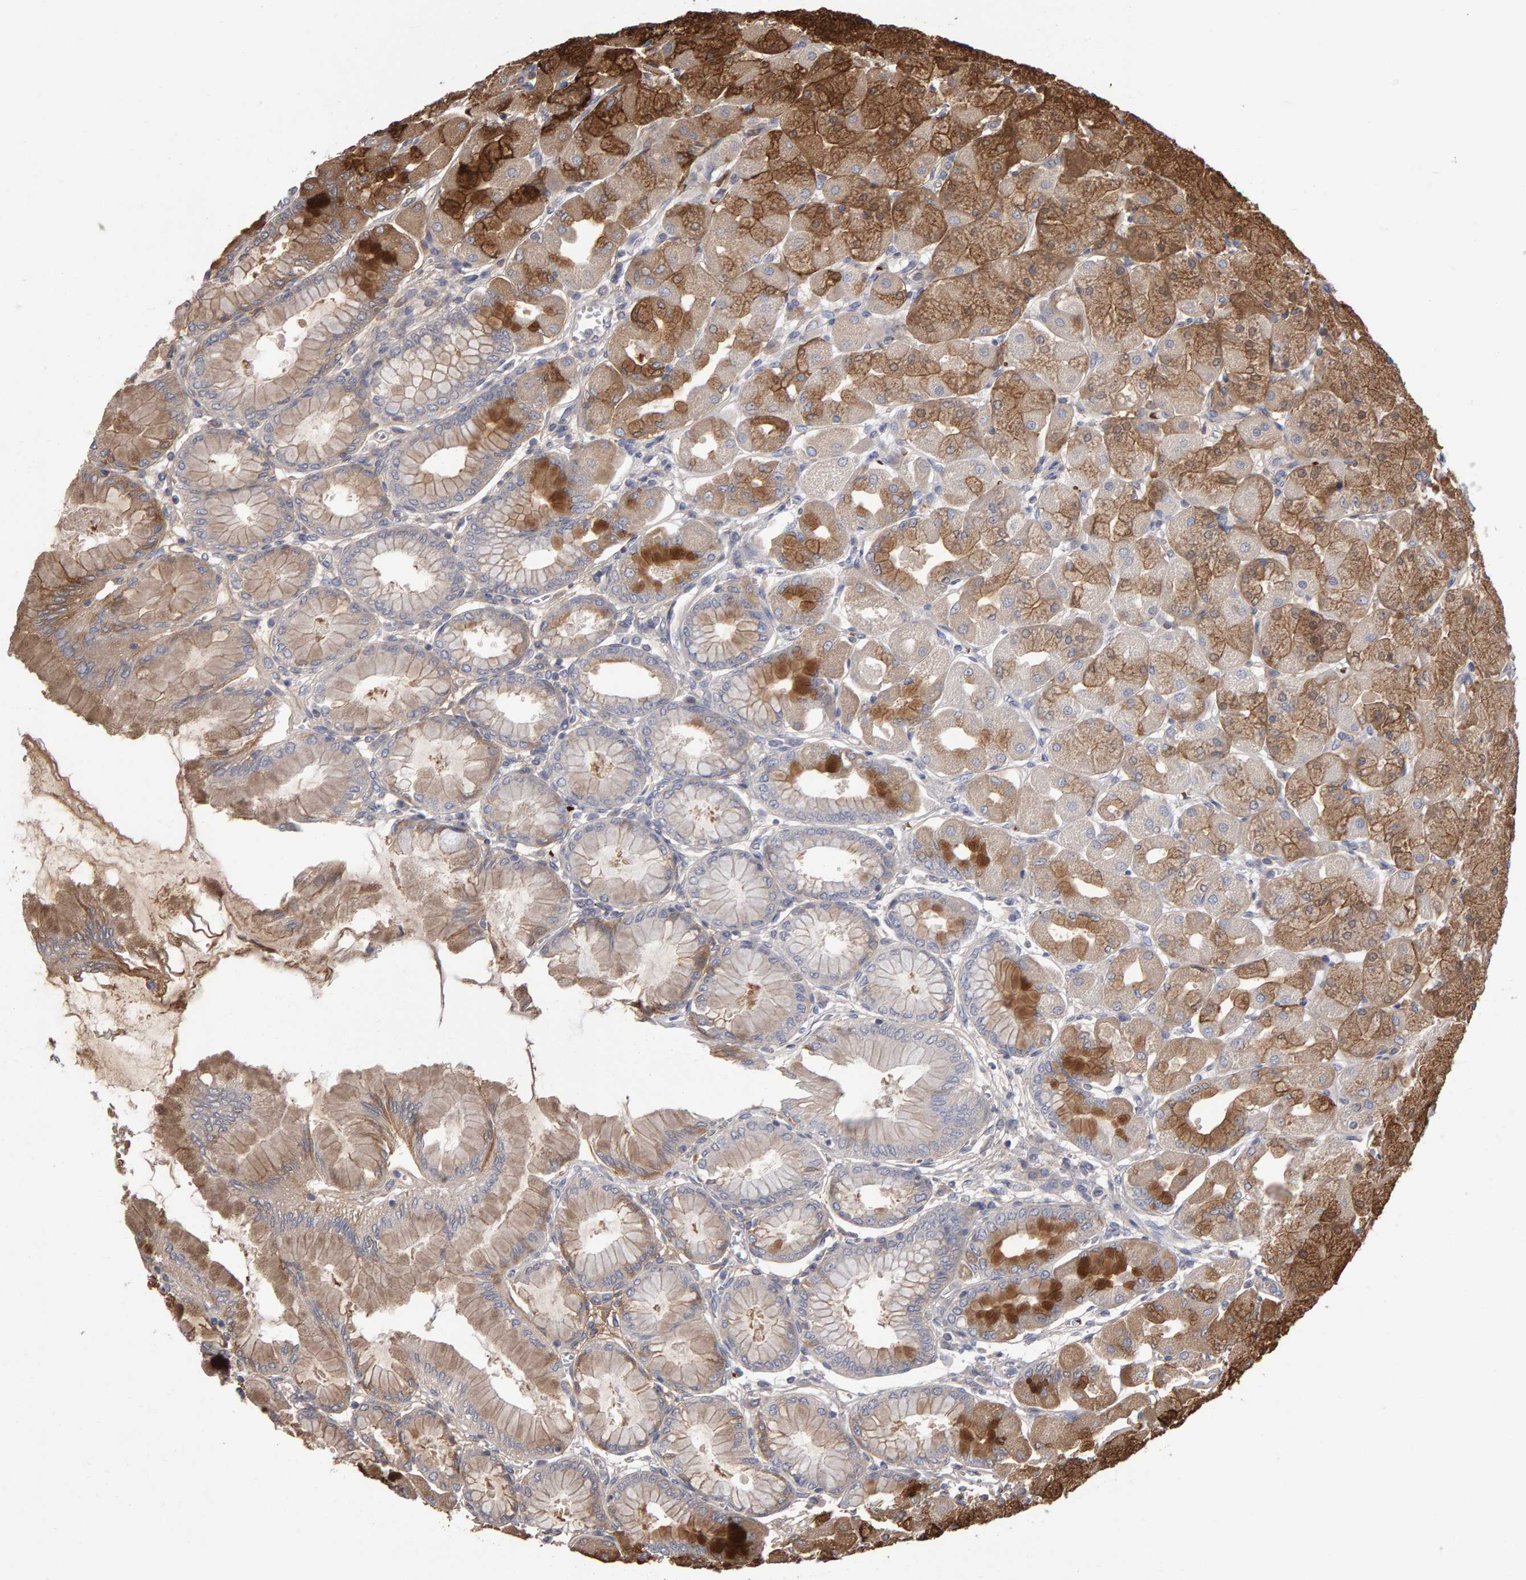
{"staining": {"intensity": "strong", "quantity": ">75%", "location": "cytoplasmic/membranous"}, "tissue": "stomach", "cell_type": "Glandular cells", "image_type": "normal", "snomed": [{"axis": "morphology", "description": "Normal tissue, NOS"}, {"axis": "topography", "description": "Stomach, upper"}], "caption": "Stomach was stained to show a protein in brown. There is high levels of strong cytoplasmic/membranous expression in approximately >75% of glandular cells. (Stains: DAB in brown, nuclei in blue, Microscopy: brightfield microscopy at high magnification).", "gene": "PGS1", "patient": {"sex": "female", "age": 56}}